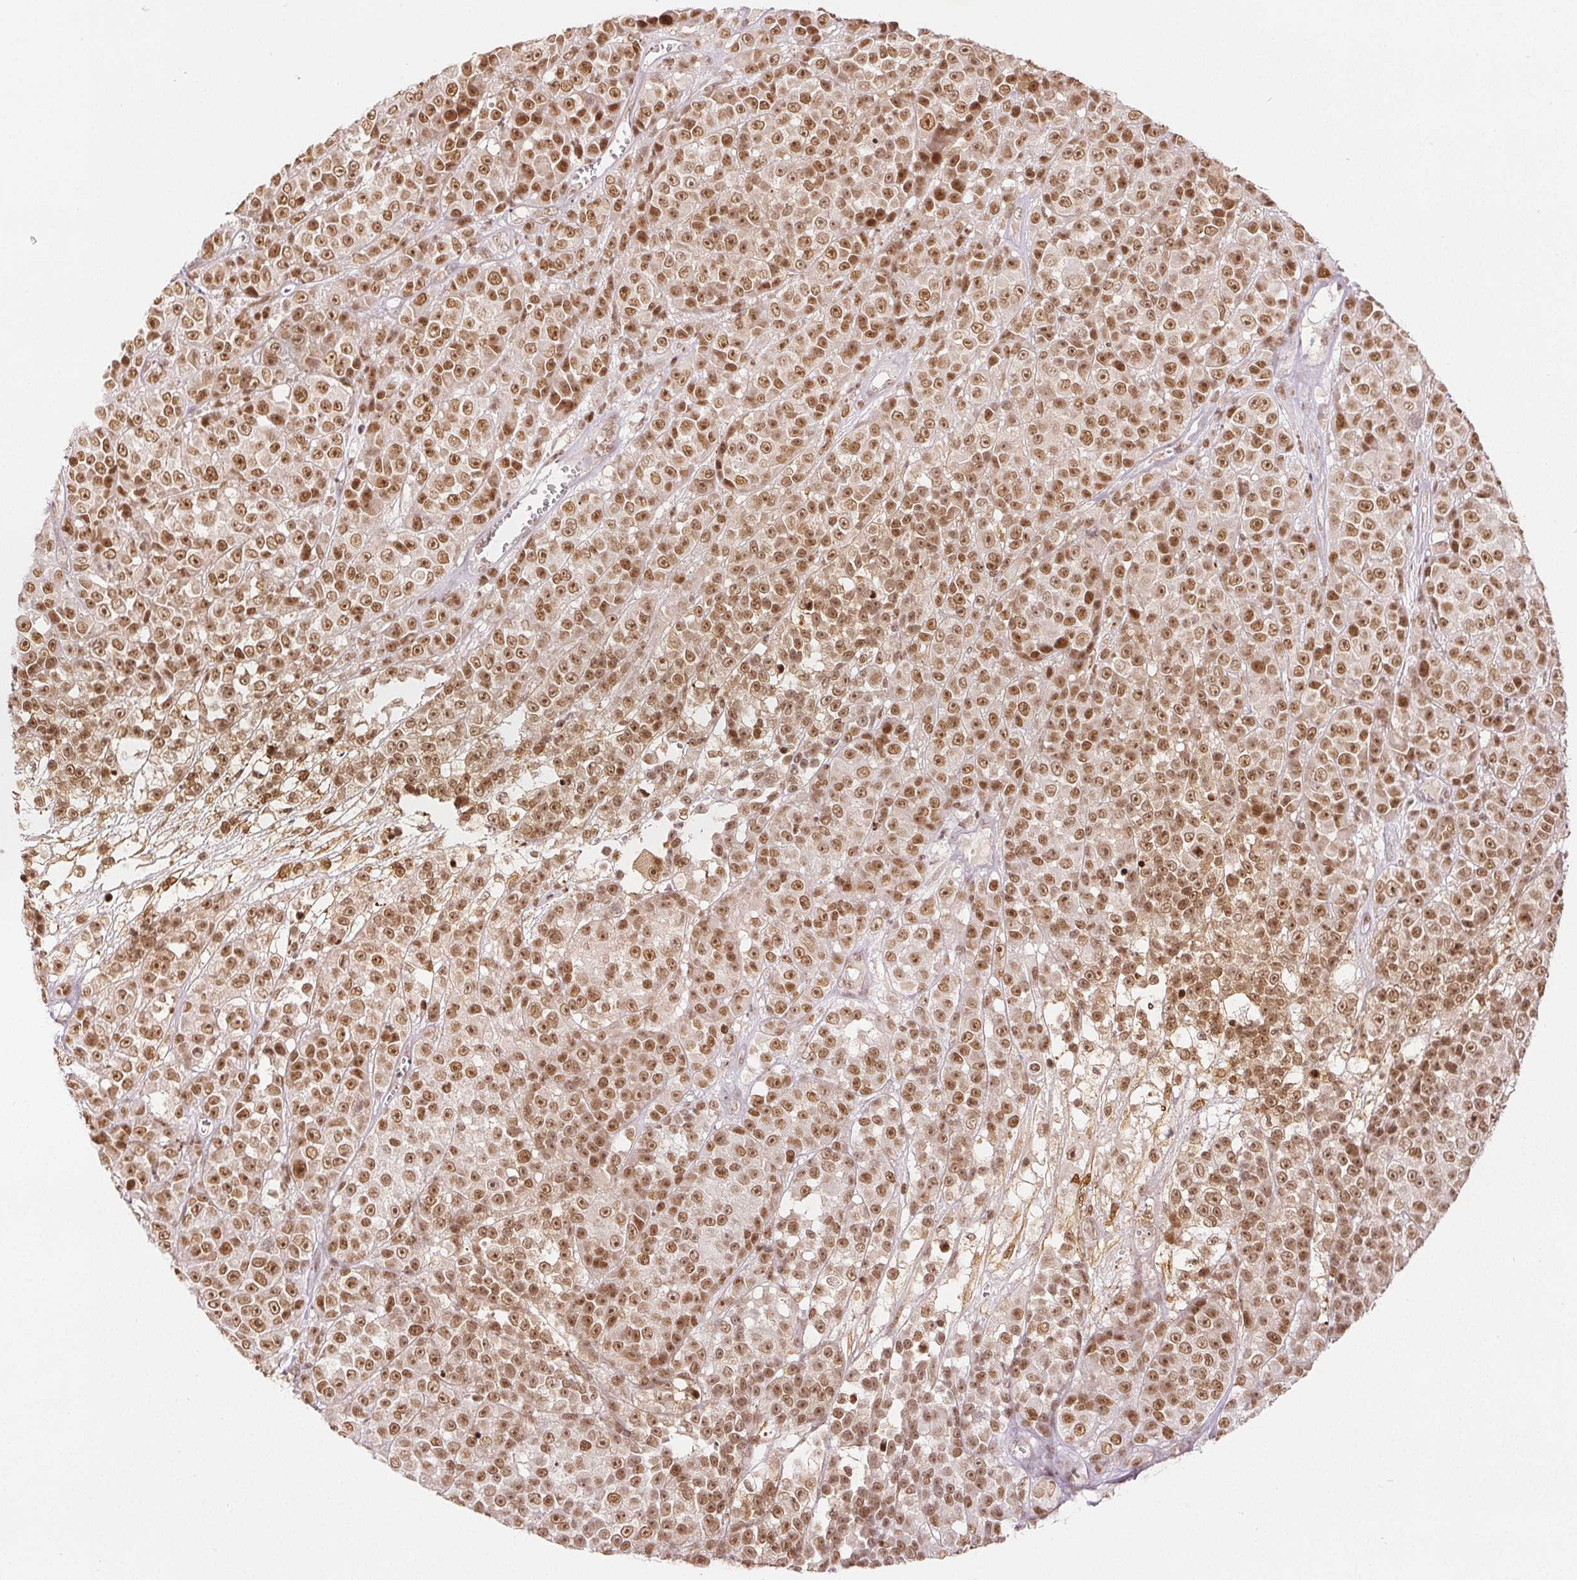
{"staining": {"intensity": "moderate", "quantity": ">75%", "location": "nuclear"}, "tissue": "melanoma", "cell_type": "Tumor cells", "image_type": "cancer", "snomed": [{"axis": "morphology", "description": "Malignant melanoma, NOS"}, {"axis": "topography", "description": "Skin"}, {"axis": "topography", "description": "Skin of back"}], "caption": "An immunohistochemistry image of tumor tissue is shown. Protein staining in brown highlights moderate nuclear positivity in melanoma within tumor cells.", "gene": "DEK", "patient": {"sex": "male", "age": 91}}